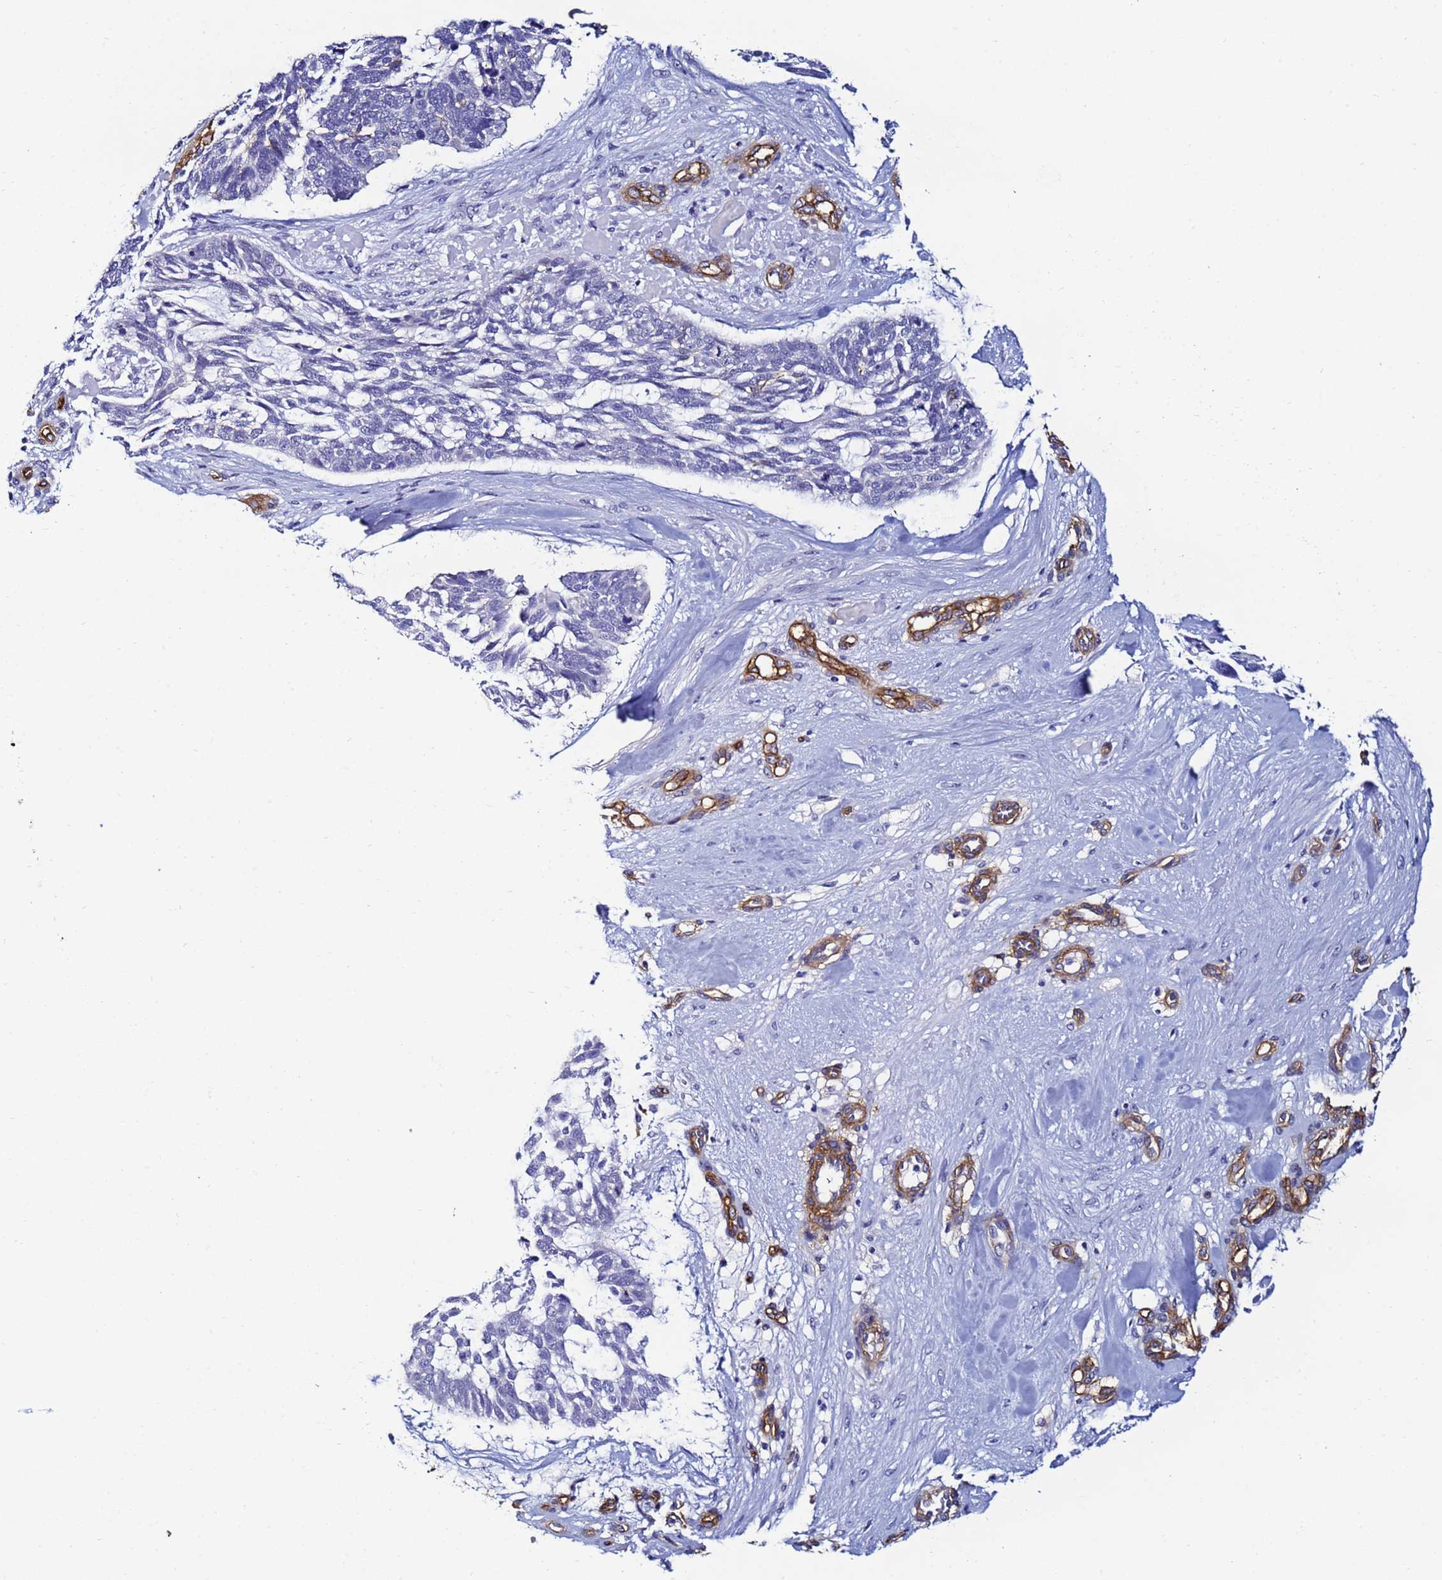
{"staining": {"intensity": "negative", "quantity": "none", "location": "none"}, "tissue": "skin cancer", "cell_type": "Tumor cells", "image_type": "cancer", "snomed": [{"axis": "morphology", "description": "Basal cell carcinoma"}, {"axis": "topography", "description": "Skin"}], "caption": "This image is of skin cancer stained with IHC to label a protein in brown with the nuclei are counter-stained blue. There is no expression in tumor cells. (DAB (3,3'-diaminobenzidine) immunohistochemistry with hematoxylin counter stain).", "gene": "DEFB104A", "patient": {"sex": "male", "age": 88}}